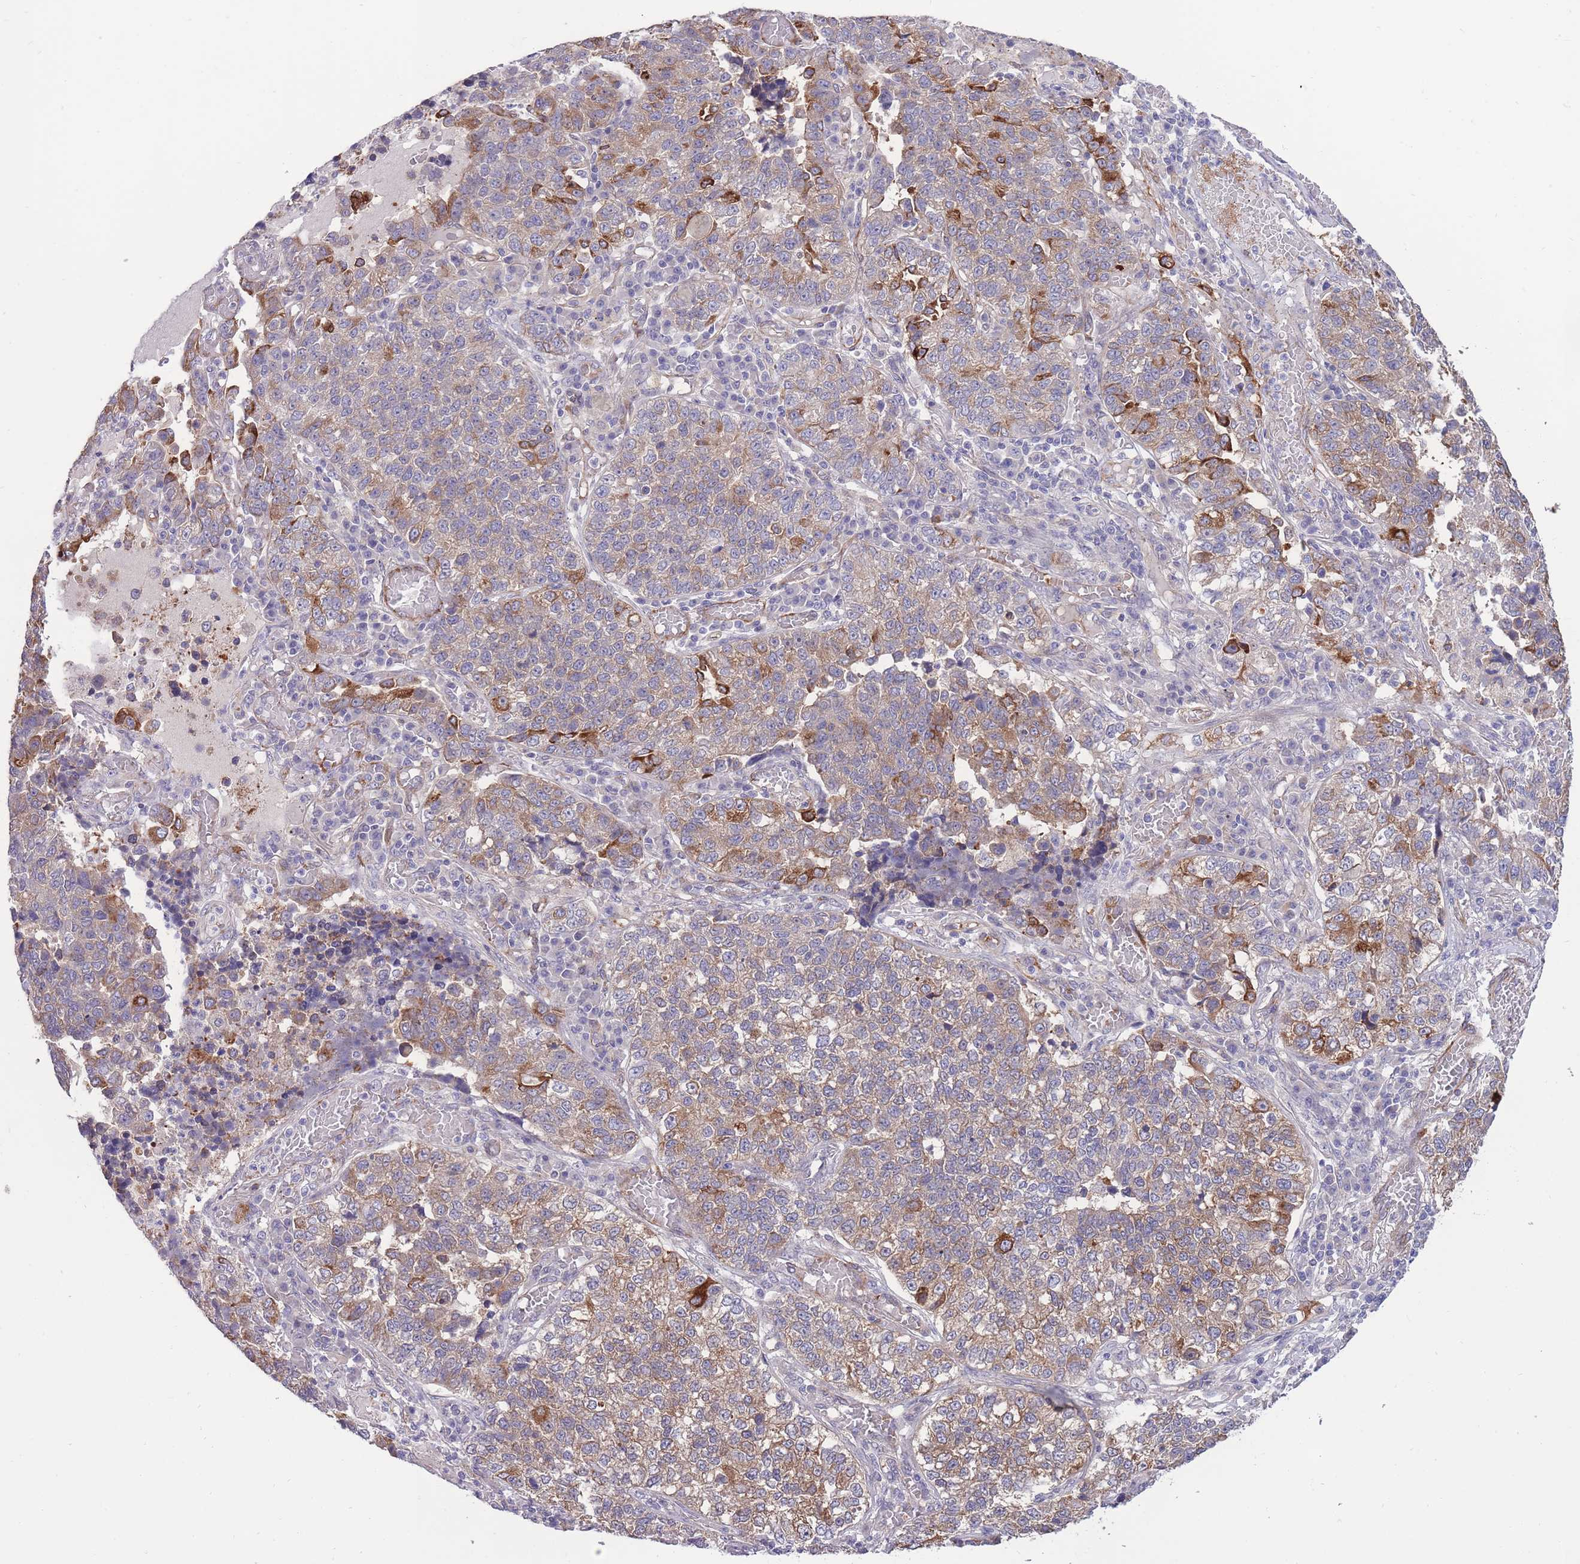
{"staining": {"intensity": "moderate", "quantity": ">75%", "location": "cytoplasmic/membranous"}, "tissue": "lung cancer", "cell_type": "Tumor cells", "image_type": "cancer", "snomed": [{"axis": "morphology", "description": "Adenocarcinoma, NOS"}, {"axis": "topography", "description": "Lung"}], "caption": "A brown stain highlights moderate cytoplasmic/membranous expression of a protein in human adenocarcinoma (lung) tumor cells.", "gene": "RGS11", "patient": {"sex": "male", "age": 49}}